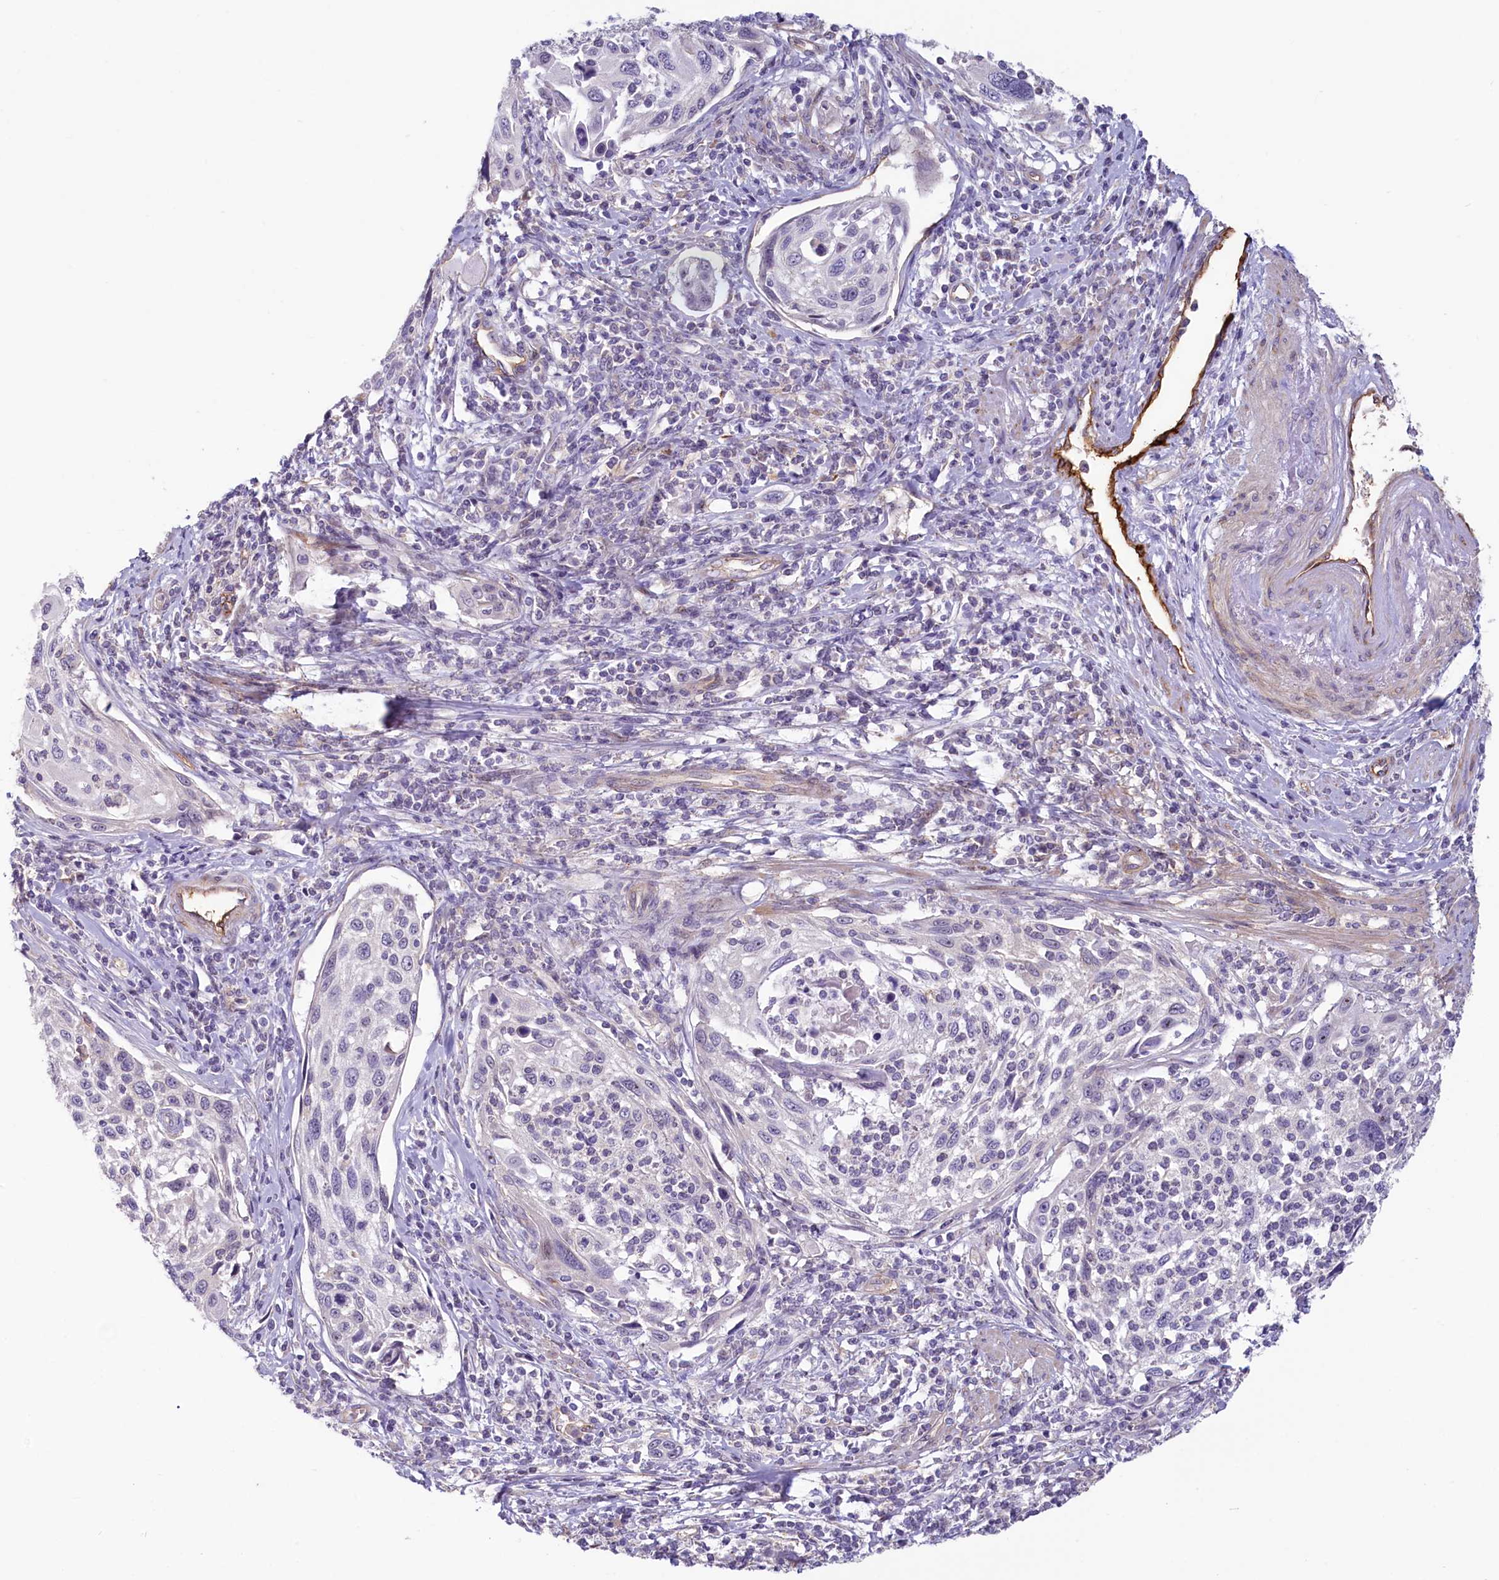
{"staining": {"intensity": "negative", "quantity": "none", "location": "none"}, "tissue": "cervical cancer", "cell_type": "Tumor cells", "image_type": "cancer", "snomed": [{"axis": "morphology", "description": "Squamous cell carcinoma, NOS"}, {"axis": "topography", "description": "Cervix"}], "caption": "Tumor cells show no significant positivity in cervical squamous cell carcinoma. Brightfield microscopy of immunohistochemistry (IHC) stained with DAB (3,3'-diaminobenzidine) (brown) and hematoxylin (blue), captured at high magnification.", "gene": "PROCR", "patient": {"sex": "female", "age": 70}}